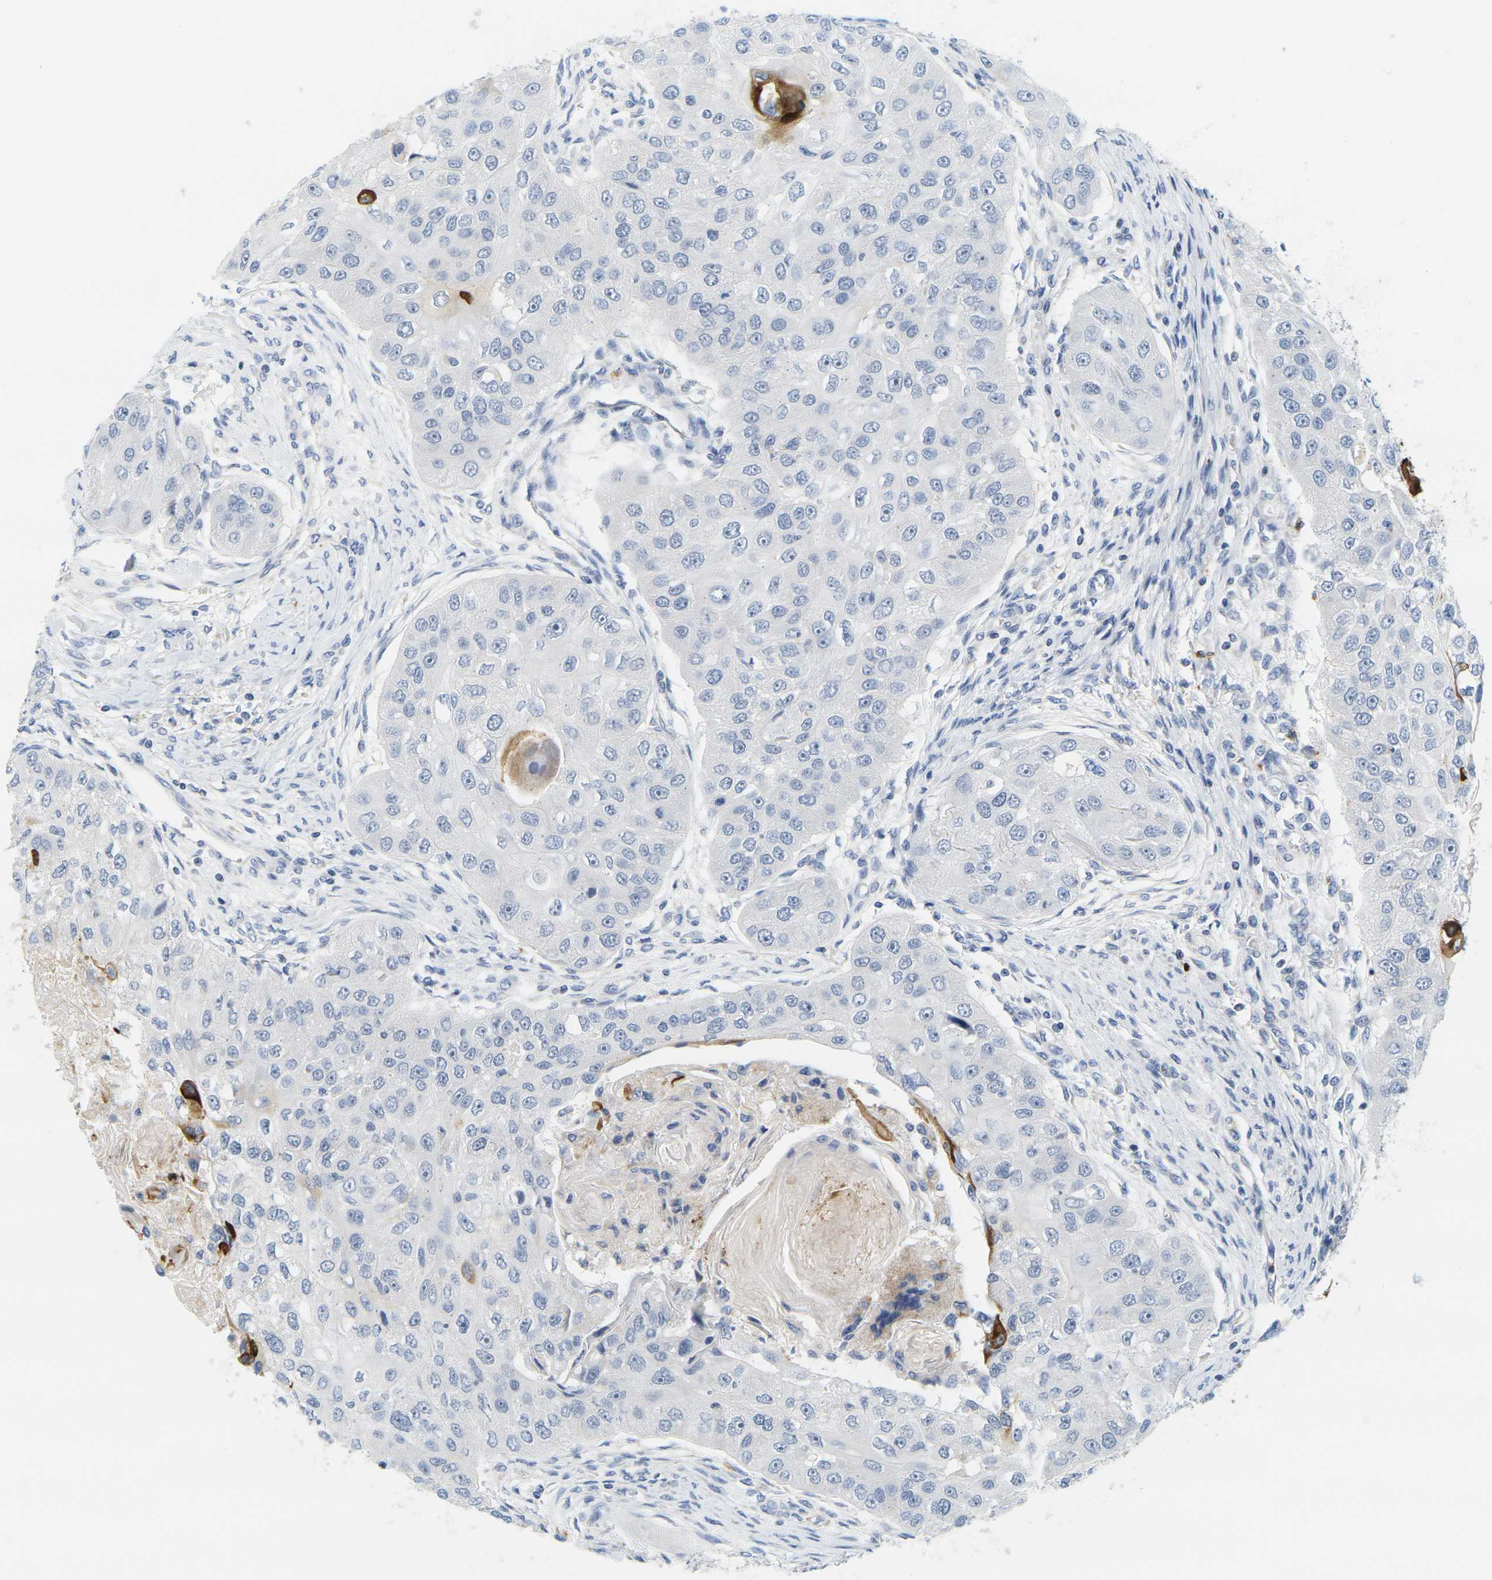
{"staining": {"intensity": "negative", "quantity": "none", "location": "none"}, "tissue": "head and neck cancer", "cell_type": "Tumor cells", "image_type": "cancer", "snomed": [{"axis": "morphology", "description": "Normal tissue, NOS"}, {"axis": "morphology", "description": "Squamous cell carcinoma, NOS"}, {"axis": "topography", "description": "Skeletal muscle"}, {"axis": "topography", "description": "Head-Neck"}], "caption": "The immunohistochemistry micrograph has no significant staining in tumor cells of head and neck squamous cell carcinoma tissue.", "gene": "KLK5", "patient": {"sex": "male", "age": 51}}